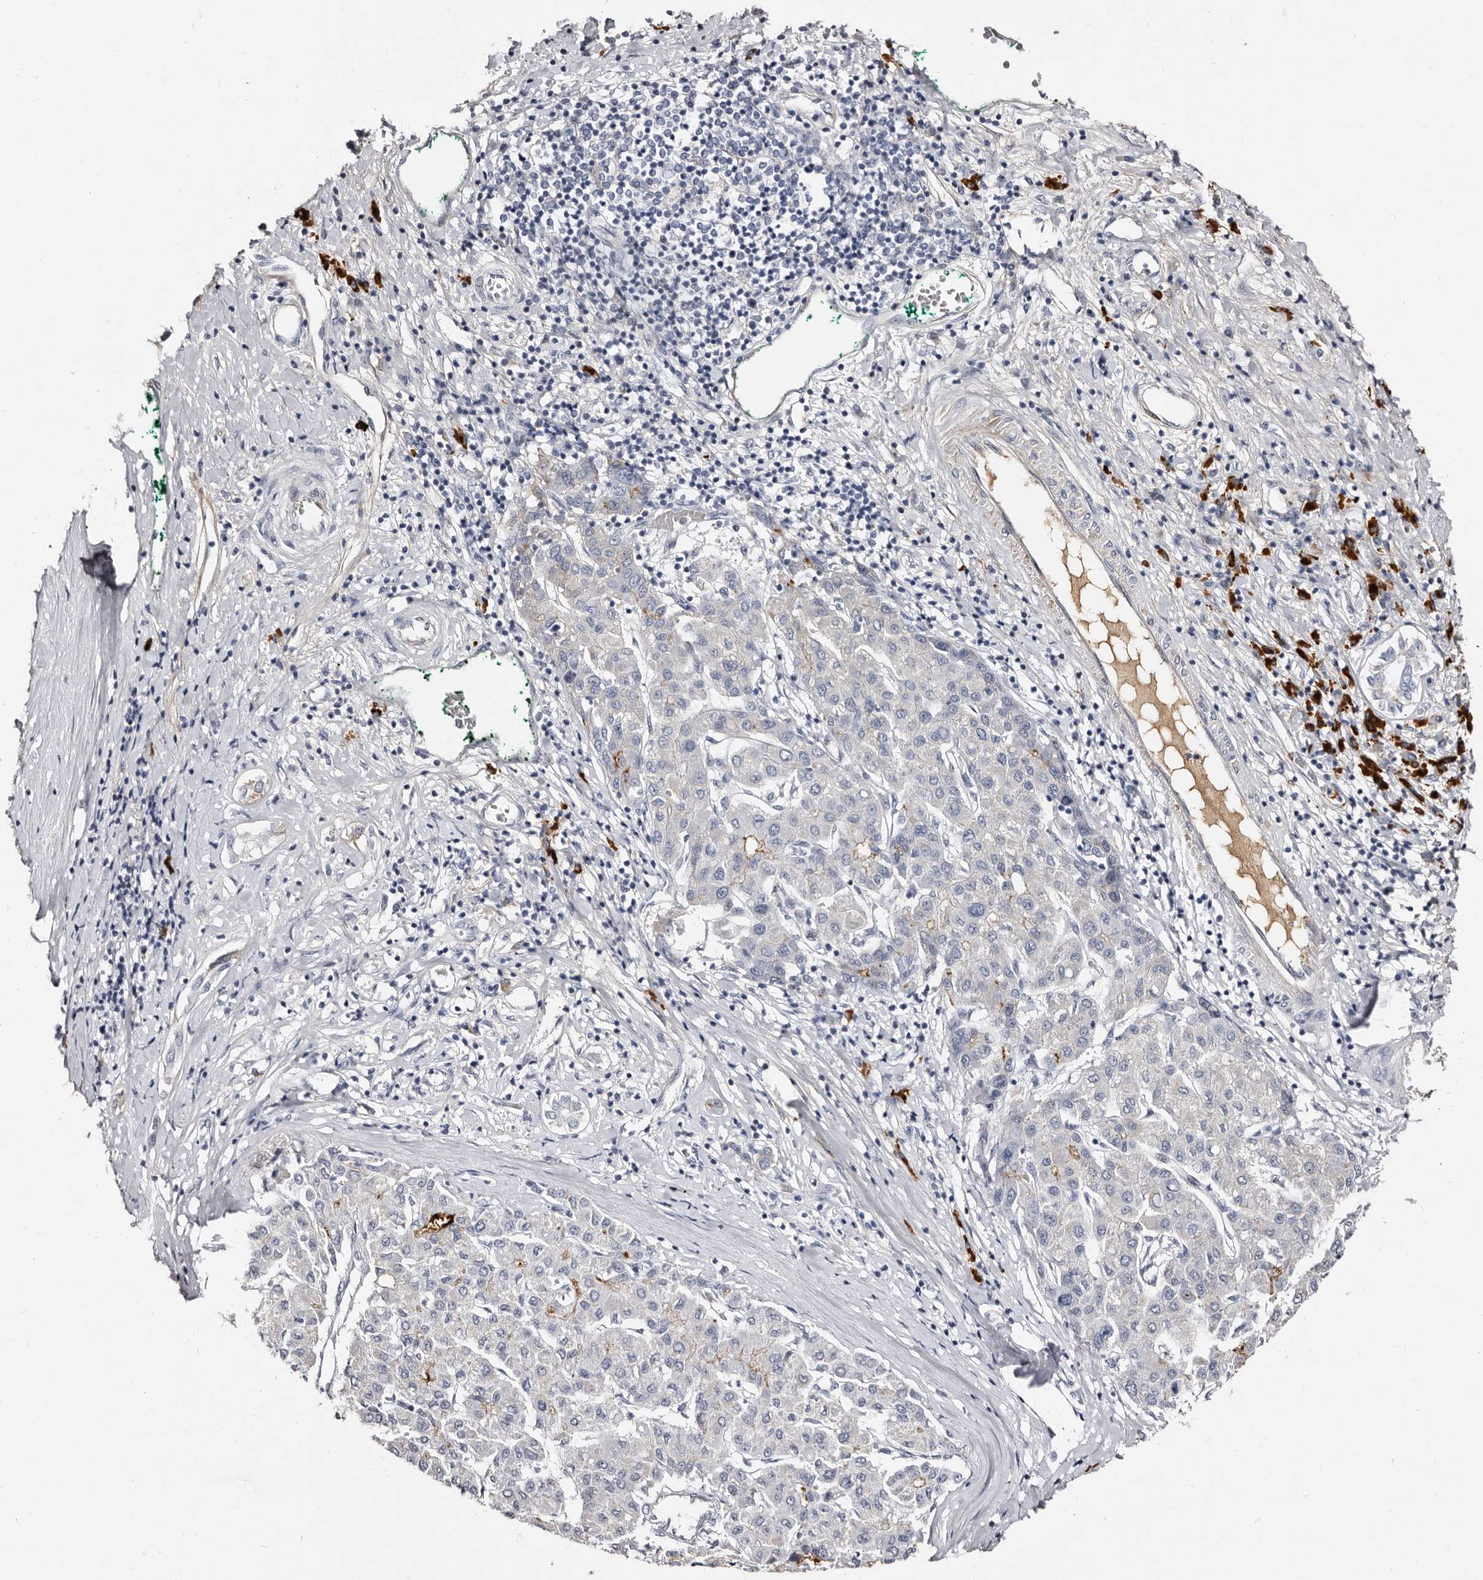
{"staining": {"intensity": "negative", "quantity": "none", "location": "none"}, "tissue": "liver cancer", "cell_type": "Tumor cells", "image_type": "cancer", "snomed": [{"axis": "morphology", "description": "Carcinoma, Hepatocellular, NOS"}, {"axis": "topography", "description": "Liver"}], "caption": "This is a photomicrograph of immunohistochemistry (IHC) staining of liver hepatocellular carcinoma, which shows no positivity in tumor cells.", "gene": "TBC1D22B", "patient": {"sex": "male", "age": 65}}